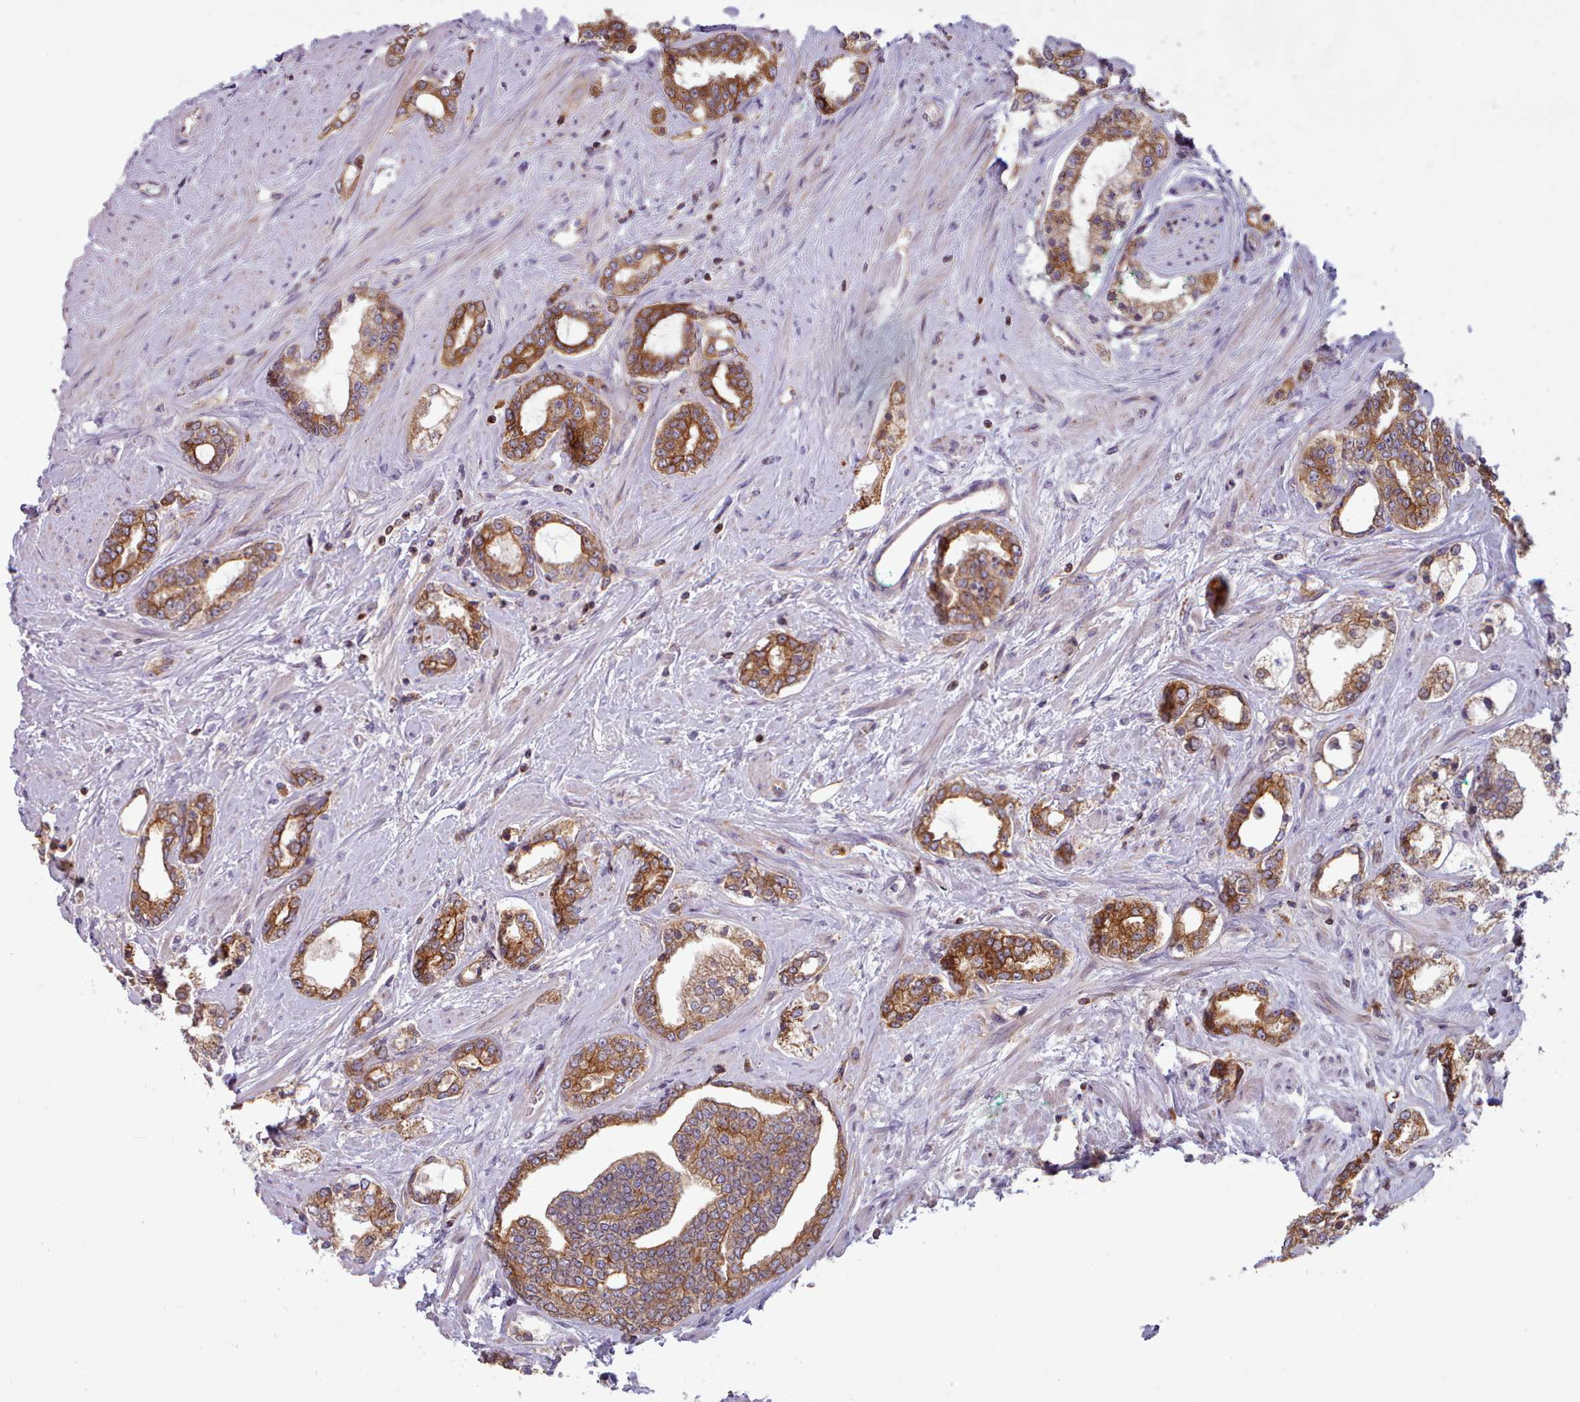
{"staining": {"intensity": "moderate", "quantity": ">75%", "location": "cytoplasmic/membranous"}, "tissue": "prostate cancer", "cell_type": "Tumor cells", "image_type": "cancer", "snomed": [{"axis": "morphology", "description": "Adenocarcinoma, High grade"}, {"axis": "topography", "description": "Prostate"}], "caption": "Prostate cancer stained with immunohistochemistry (IHC) shows moderate cytoplasmic/membranous positivity in about >75% of tumor cells.", "gene": "CRYBG1", "patient": {"sex": "male", "age": 64}}